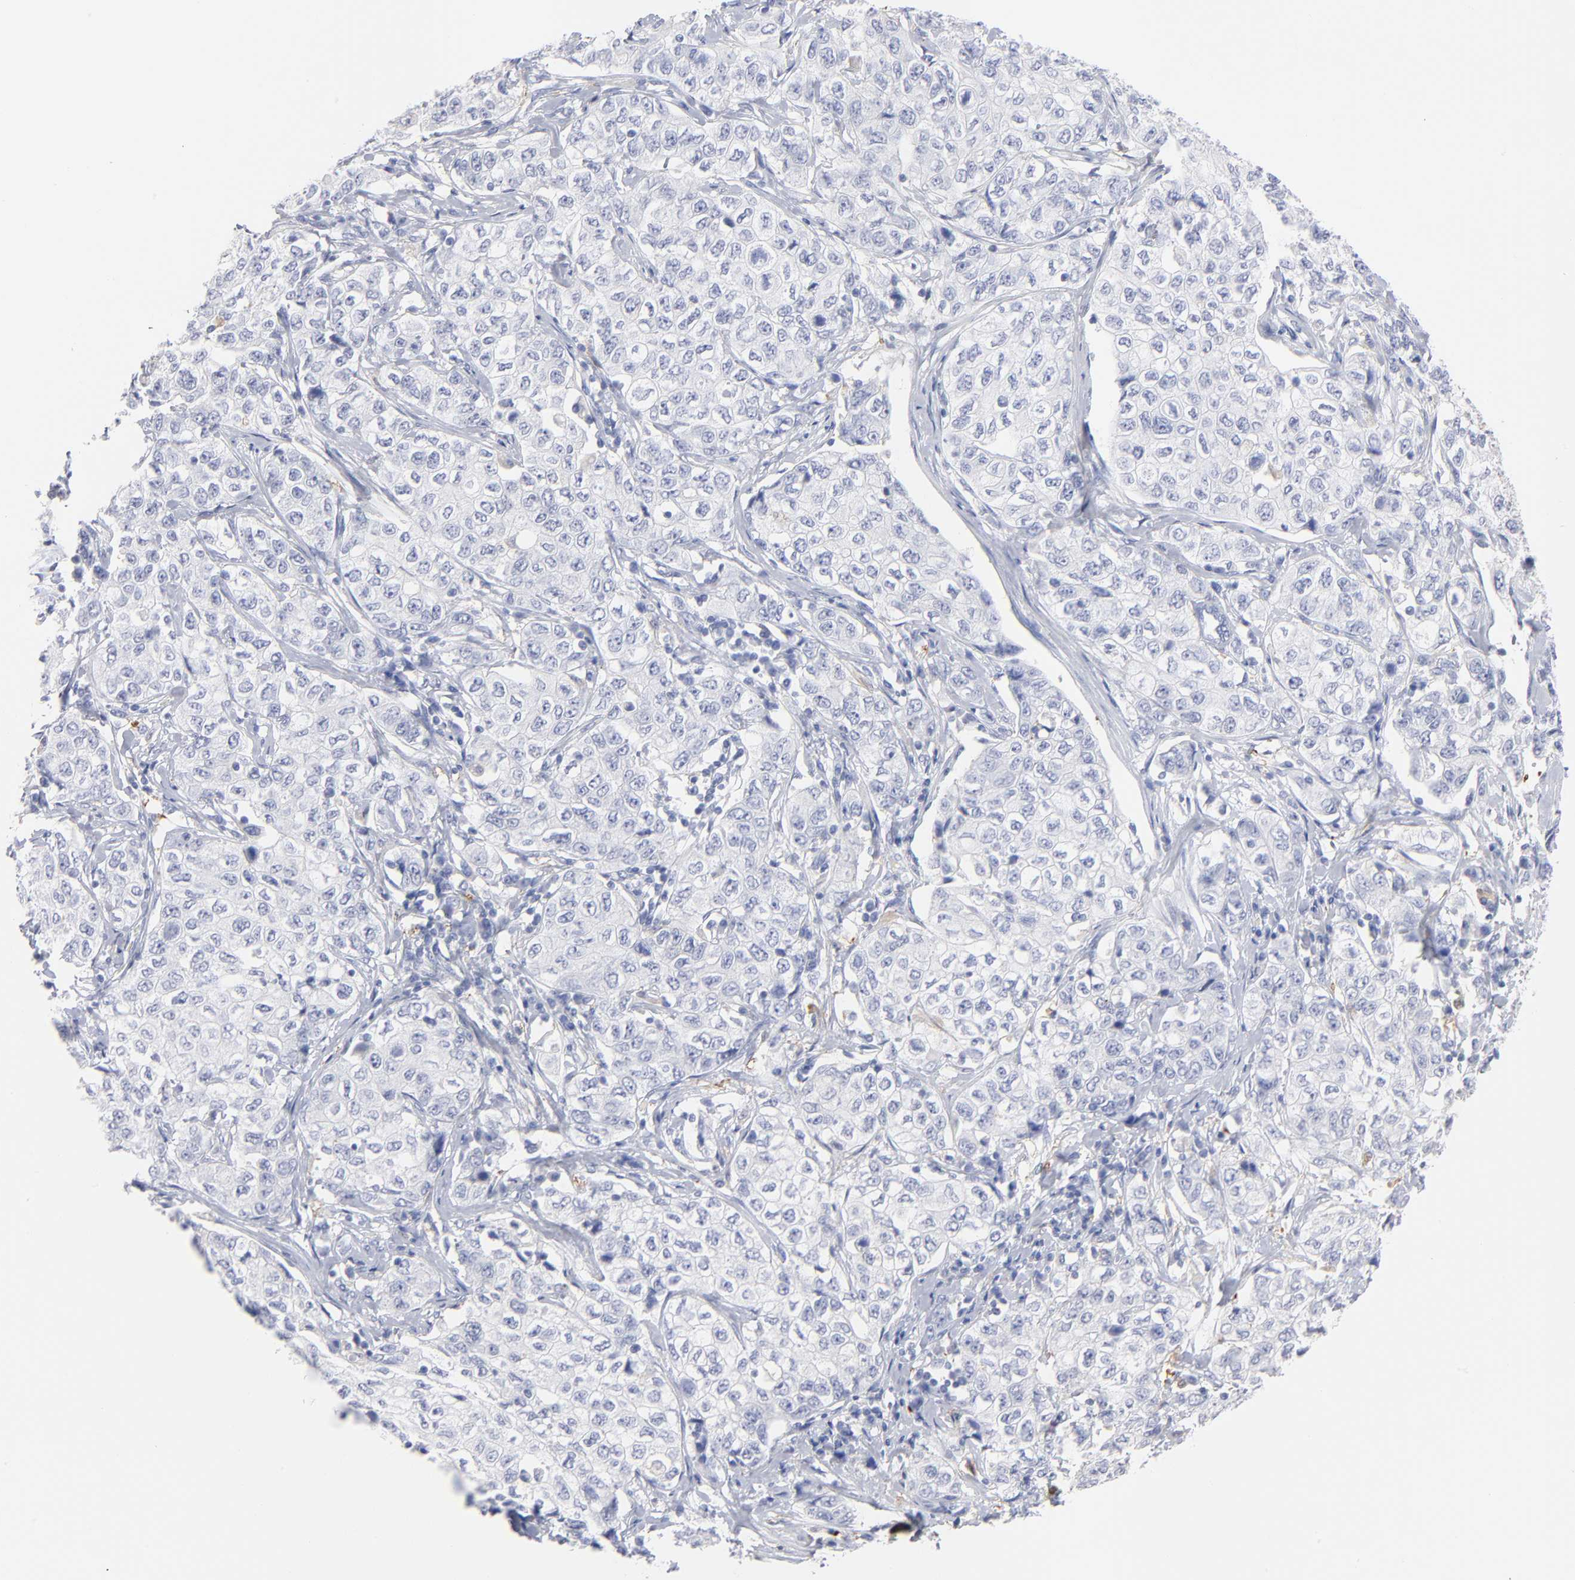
{"staining": {"intensity": "negative", "quantity": "none", "location": "none"}, "tissue": "stomach cancer", "cell_type": "Tumor cells", "image_type": "cancer", "snomed": [{"axis": "morphology", "description": "Adenocarcinoma, NOS"}, {"axis": "topography", "description": "Stomach"}], "caption": "Immunohistochemical staining of human stomach cancer exhibits no significant positivity in tumor cells.", "gene": "IFIT2", "patient": {"sex": "male", "age": 48}}